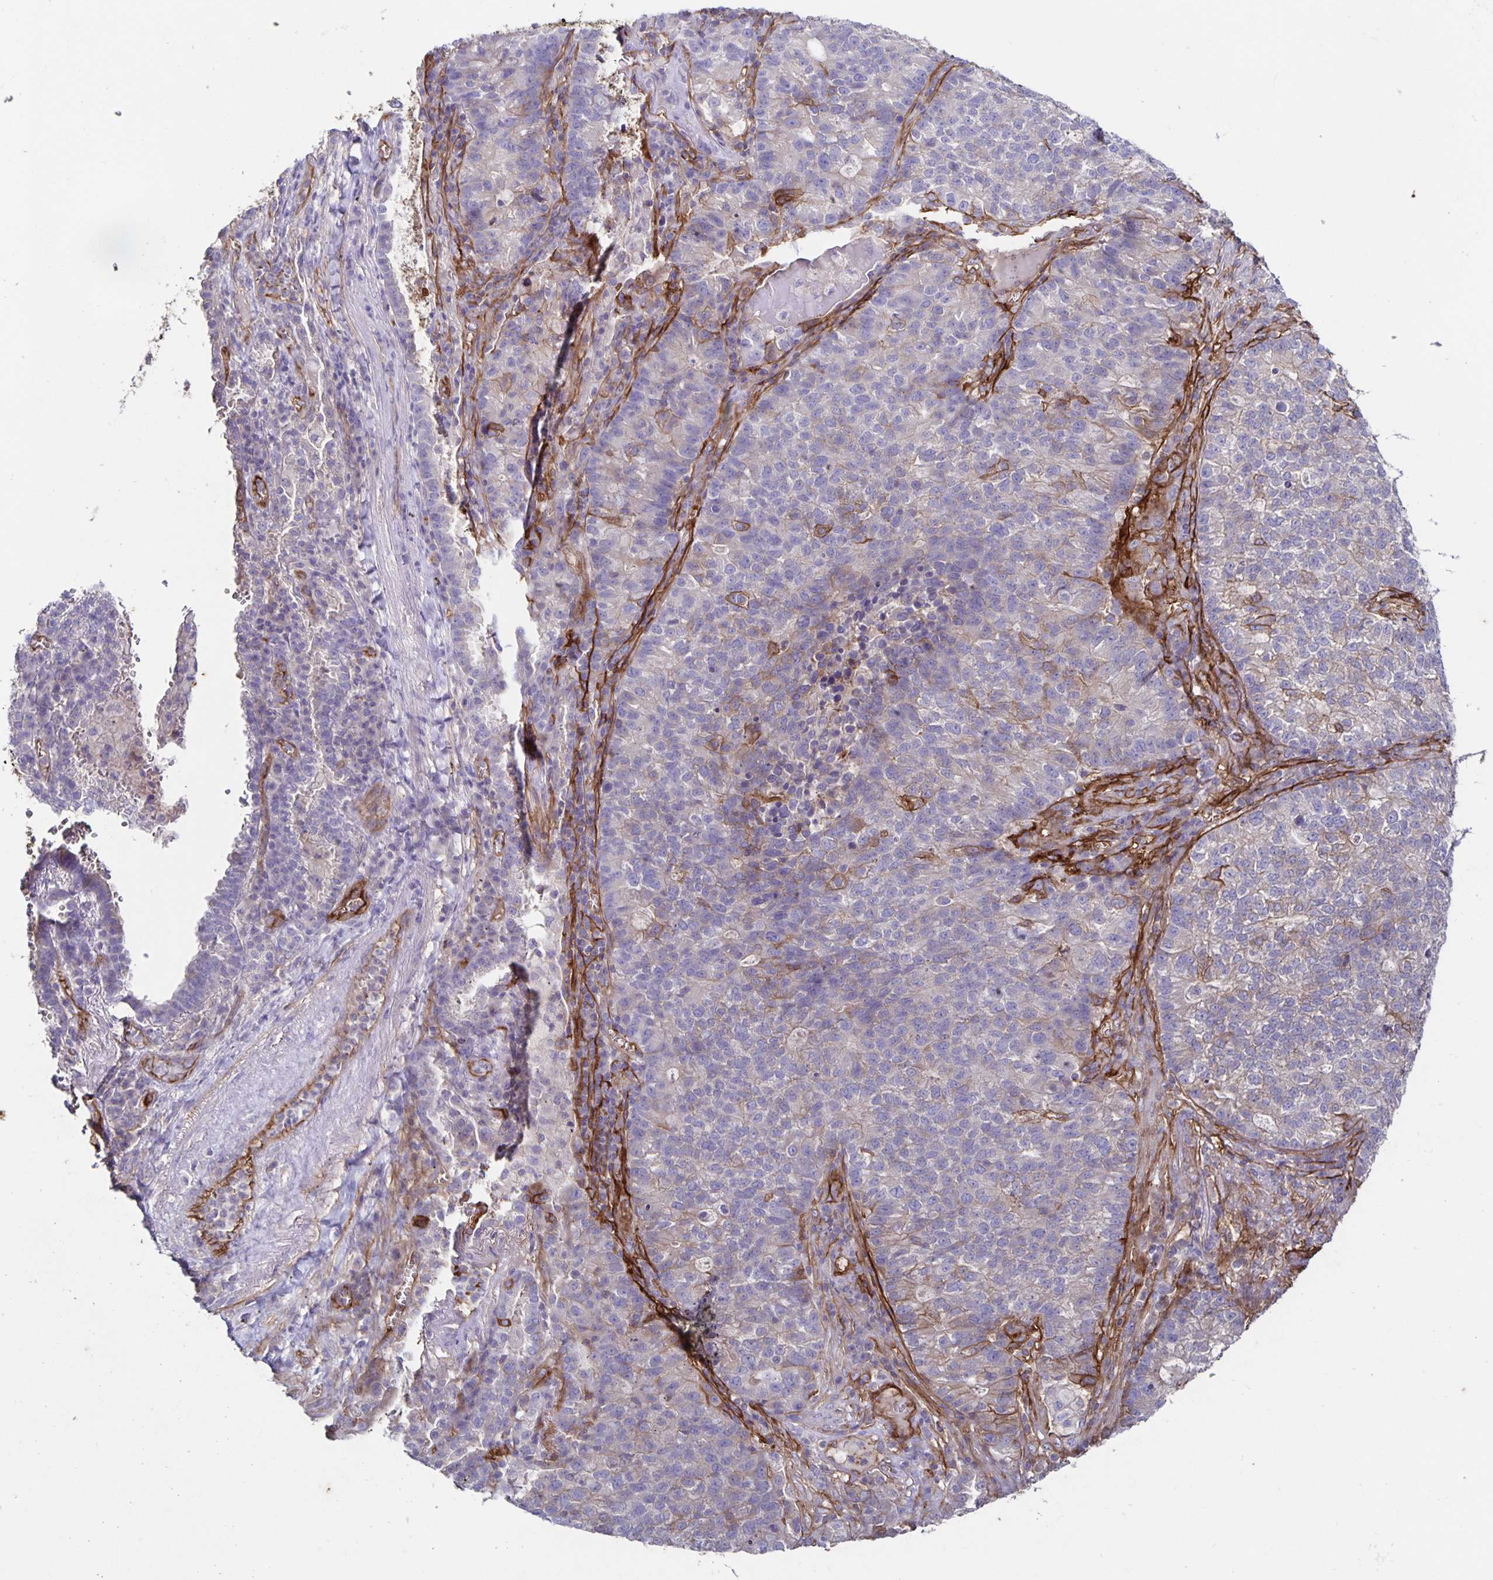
{"staining": {"intensity": "moderate", "quantity": "<25%", "location": "cytoplasmic/membranous"}, "tissue": "lung cancer", "cell_type": "Tumor cells", "image_type": "cancer", "snomed": [{"axis": "morphology", "description": "Adenocarcinoma, NOS"}, {"axis": "topography", "description": "Lung"}], "caption": "Lung cancer tissue exhibits moderate cytoplasmic/membranous positivity in approximately <25% of tumor cells", "gene": "ITGA2", "patient": {"sex": "male", "age": 57}}